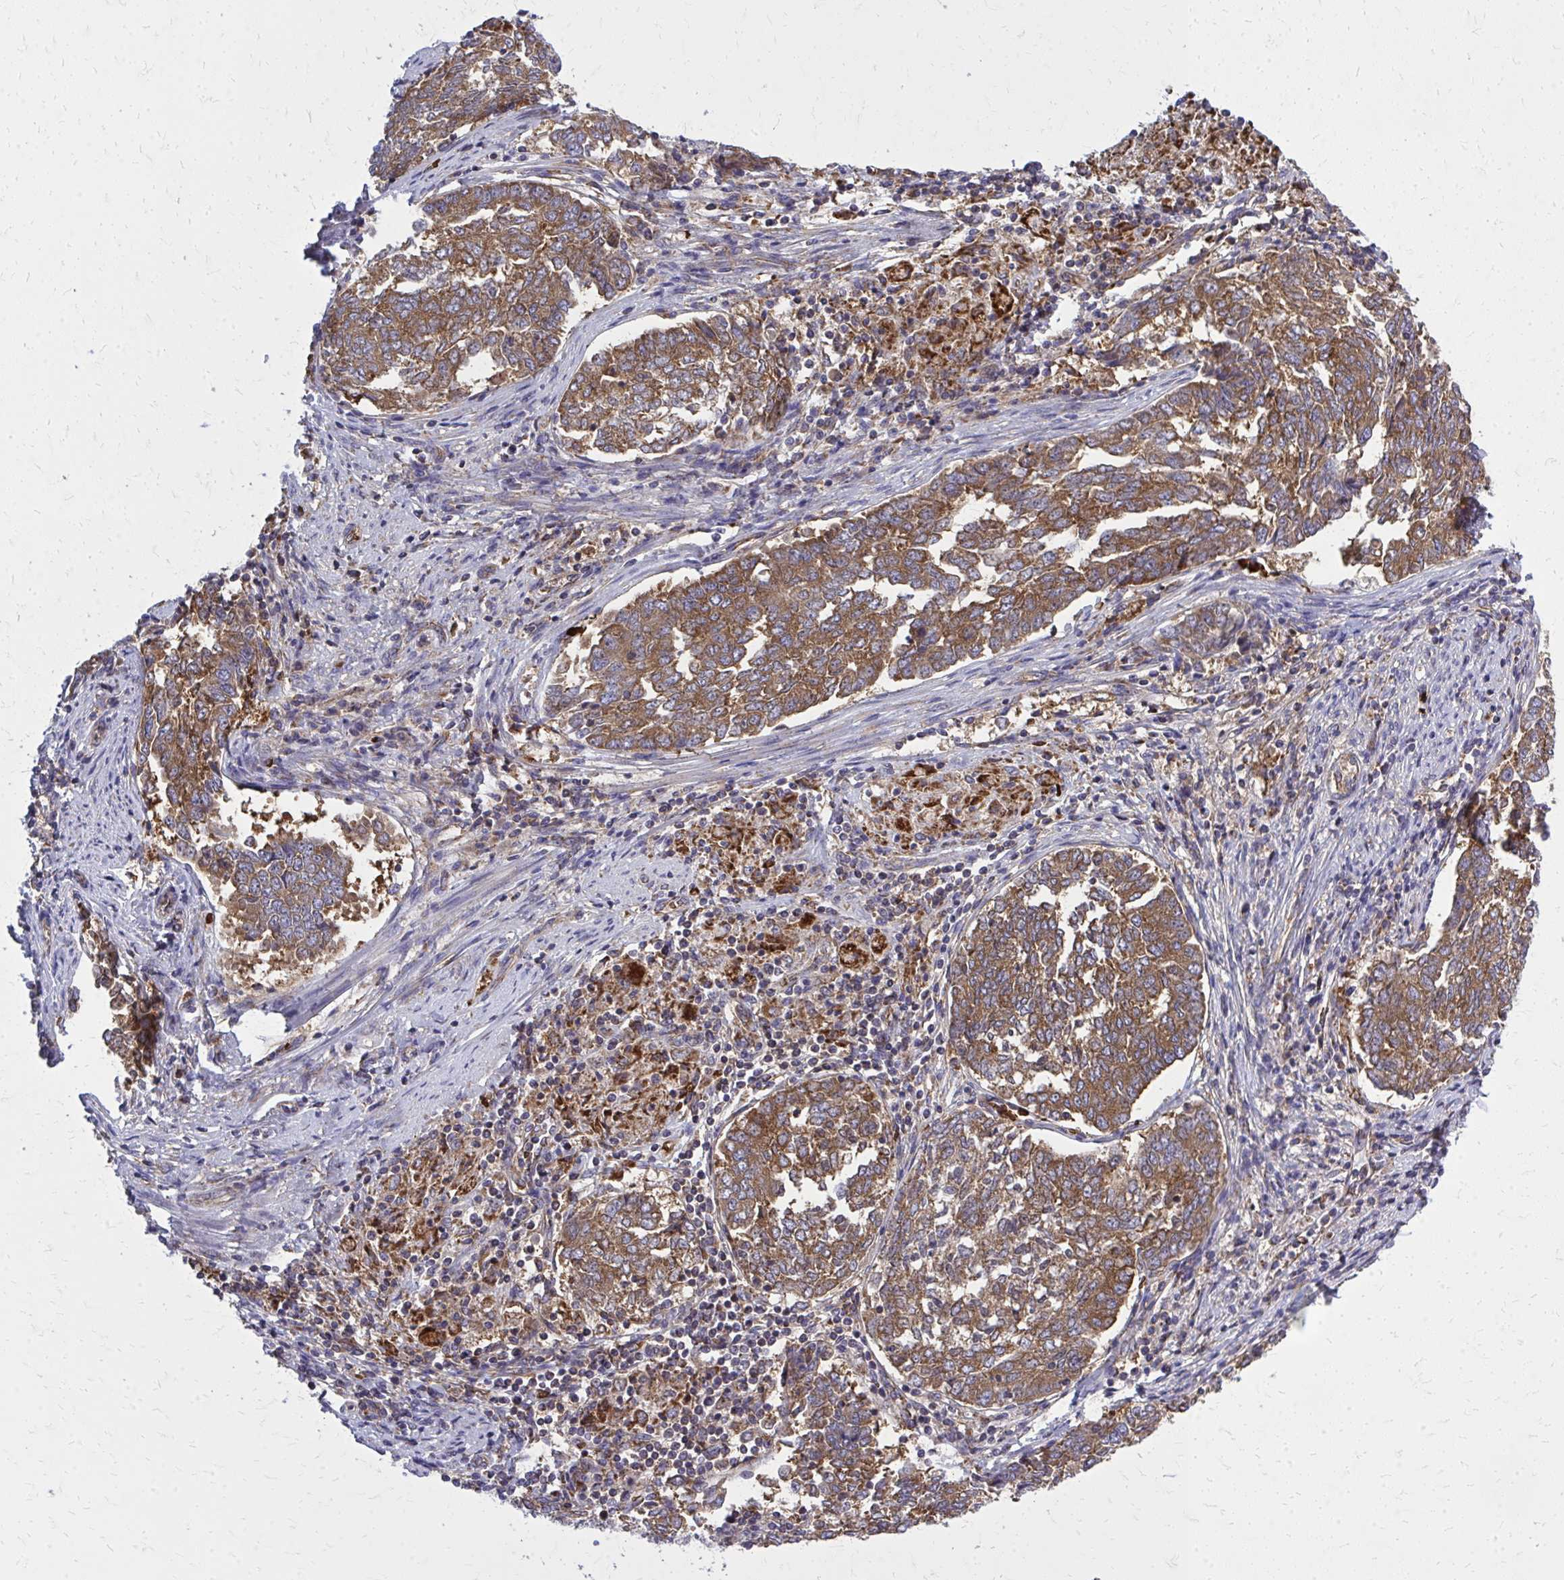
{"staining": {"intensity": "strong", "quantity": ">75%", "location": "cytoplasmic/membranous"}, "tissue": "endometrial cancer", "cell_type": "Tumor cells", "image_type": "cancer", "snomed": [{"axis": "morphology", "description": "Adenocarcinoma, NOS"}, {"axis": "topography", "description": "Endometrium"}], "caption": "Brown immunohistochemical staining in adenocarcinoma (endometrial) reveals strong cytoplasmic/membranous expression in approximately >75% of tumor cells.", "gene": "PDK4", "patient": {"sex": "female", "age": 80}}